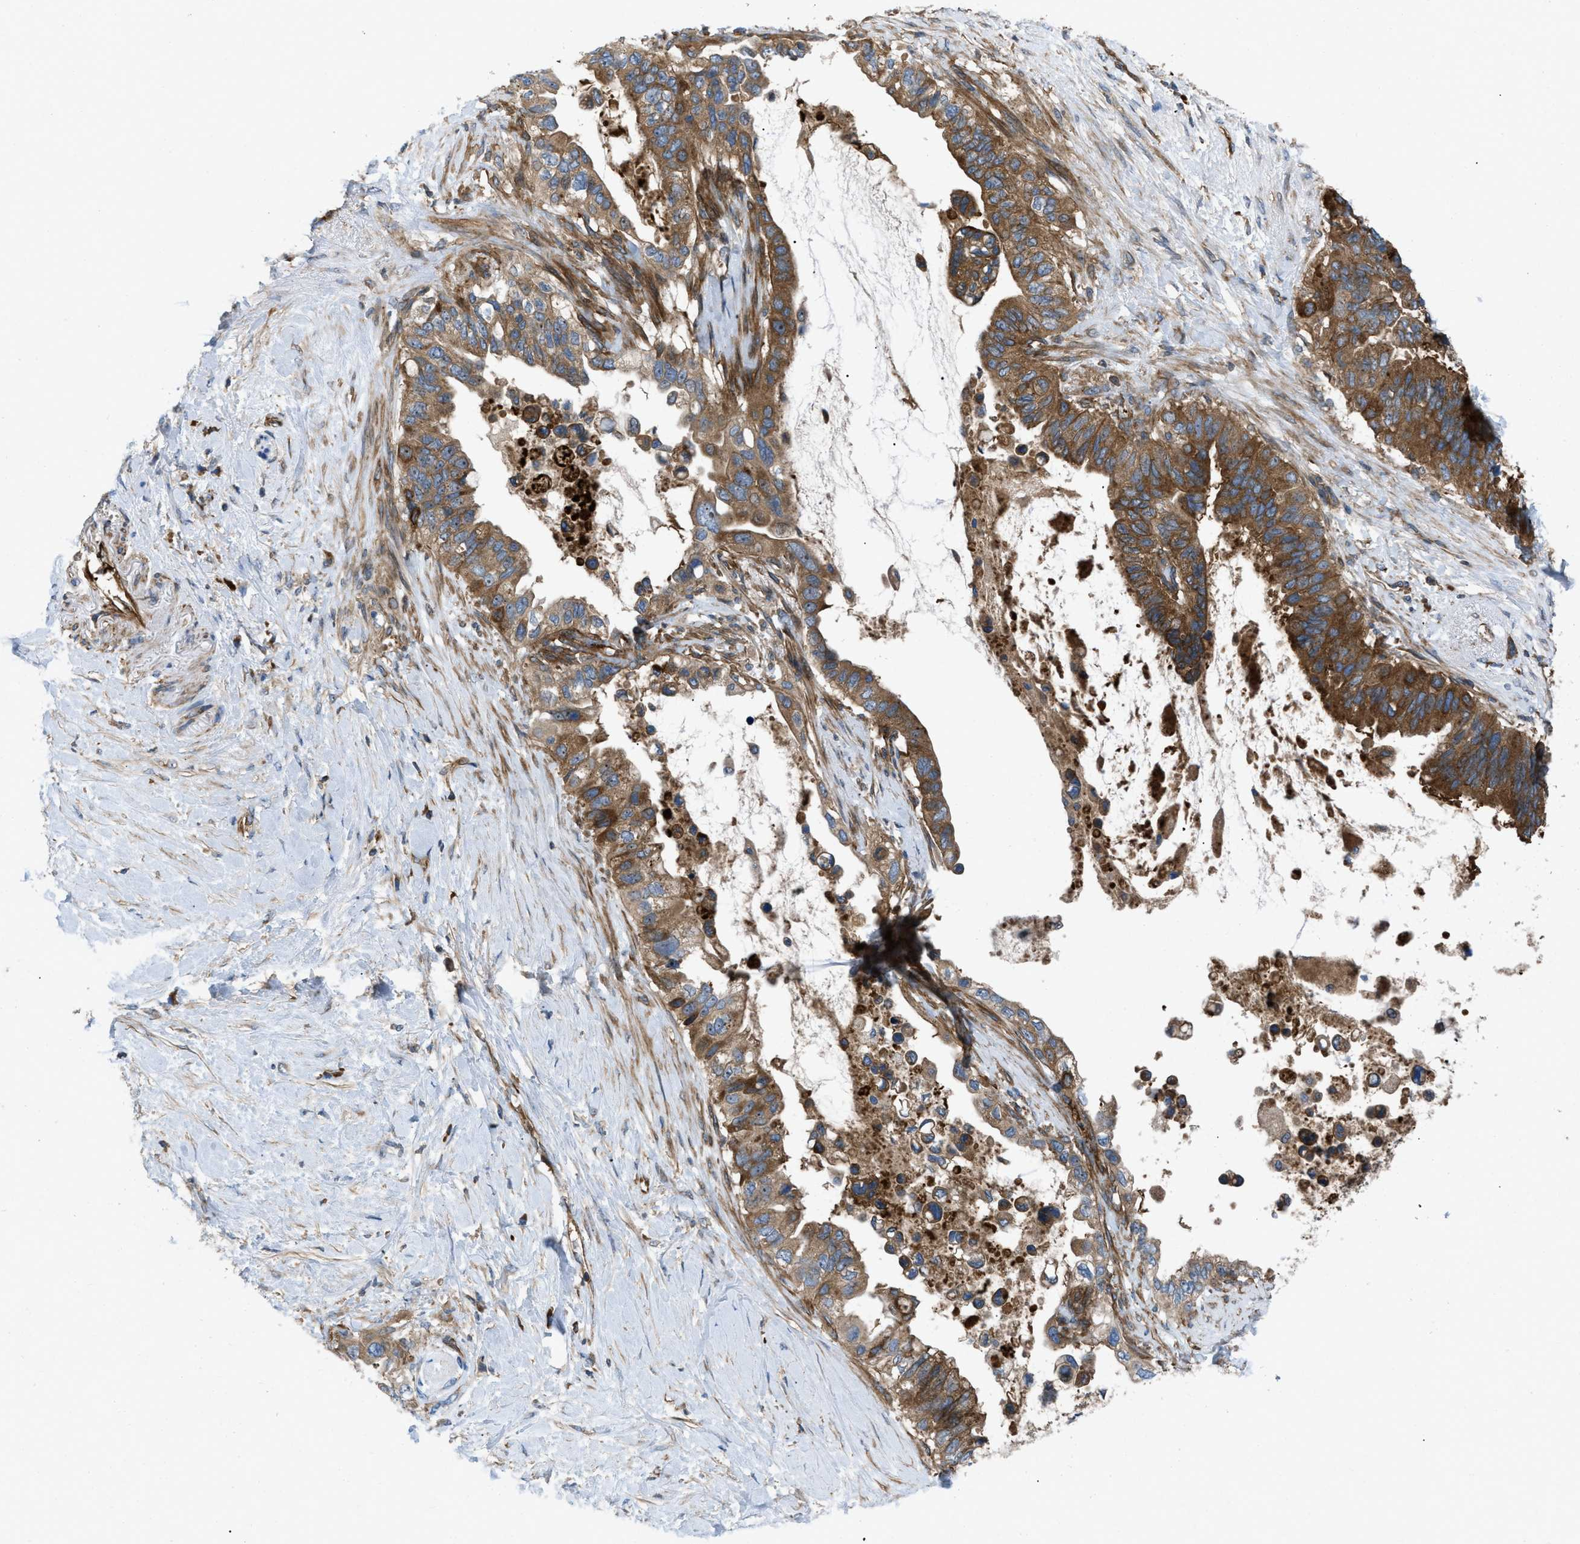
{"staining": {"intensity": "moderate", "quantity": ">75%", "location": "cytoplasmic/membranous"}, "tissue": "pancreatic cancer", "cell_type": "Tumor cells", "image_type": "cancer", "snomed": [{"axis": "morphology", "description": "Adenocarcinoma, NOS"}, {"axis": "topography", "description": "Pancreas"}], "caption": "Immunohistochemical staining of pancreatic adenocarcinoma demonstrates medium levels of moderate cytoplasmic/membranous staining in about >75% of tumor cells. The staining is performed using DAB (3,3'-diaminobenzidine) brown chromogen to label protein expression. The nuclei are counter-stained blue using hematoxylin.", "gene": "ATP2A3", "patient": {"sex": "female", "age": 56}}